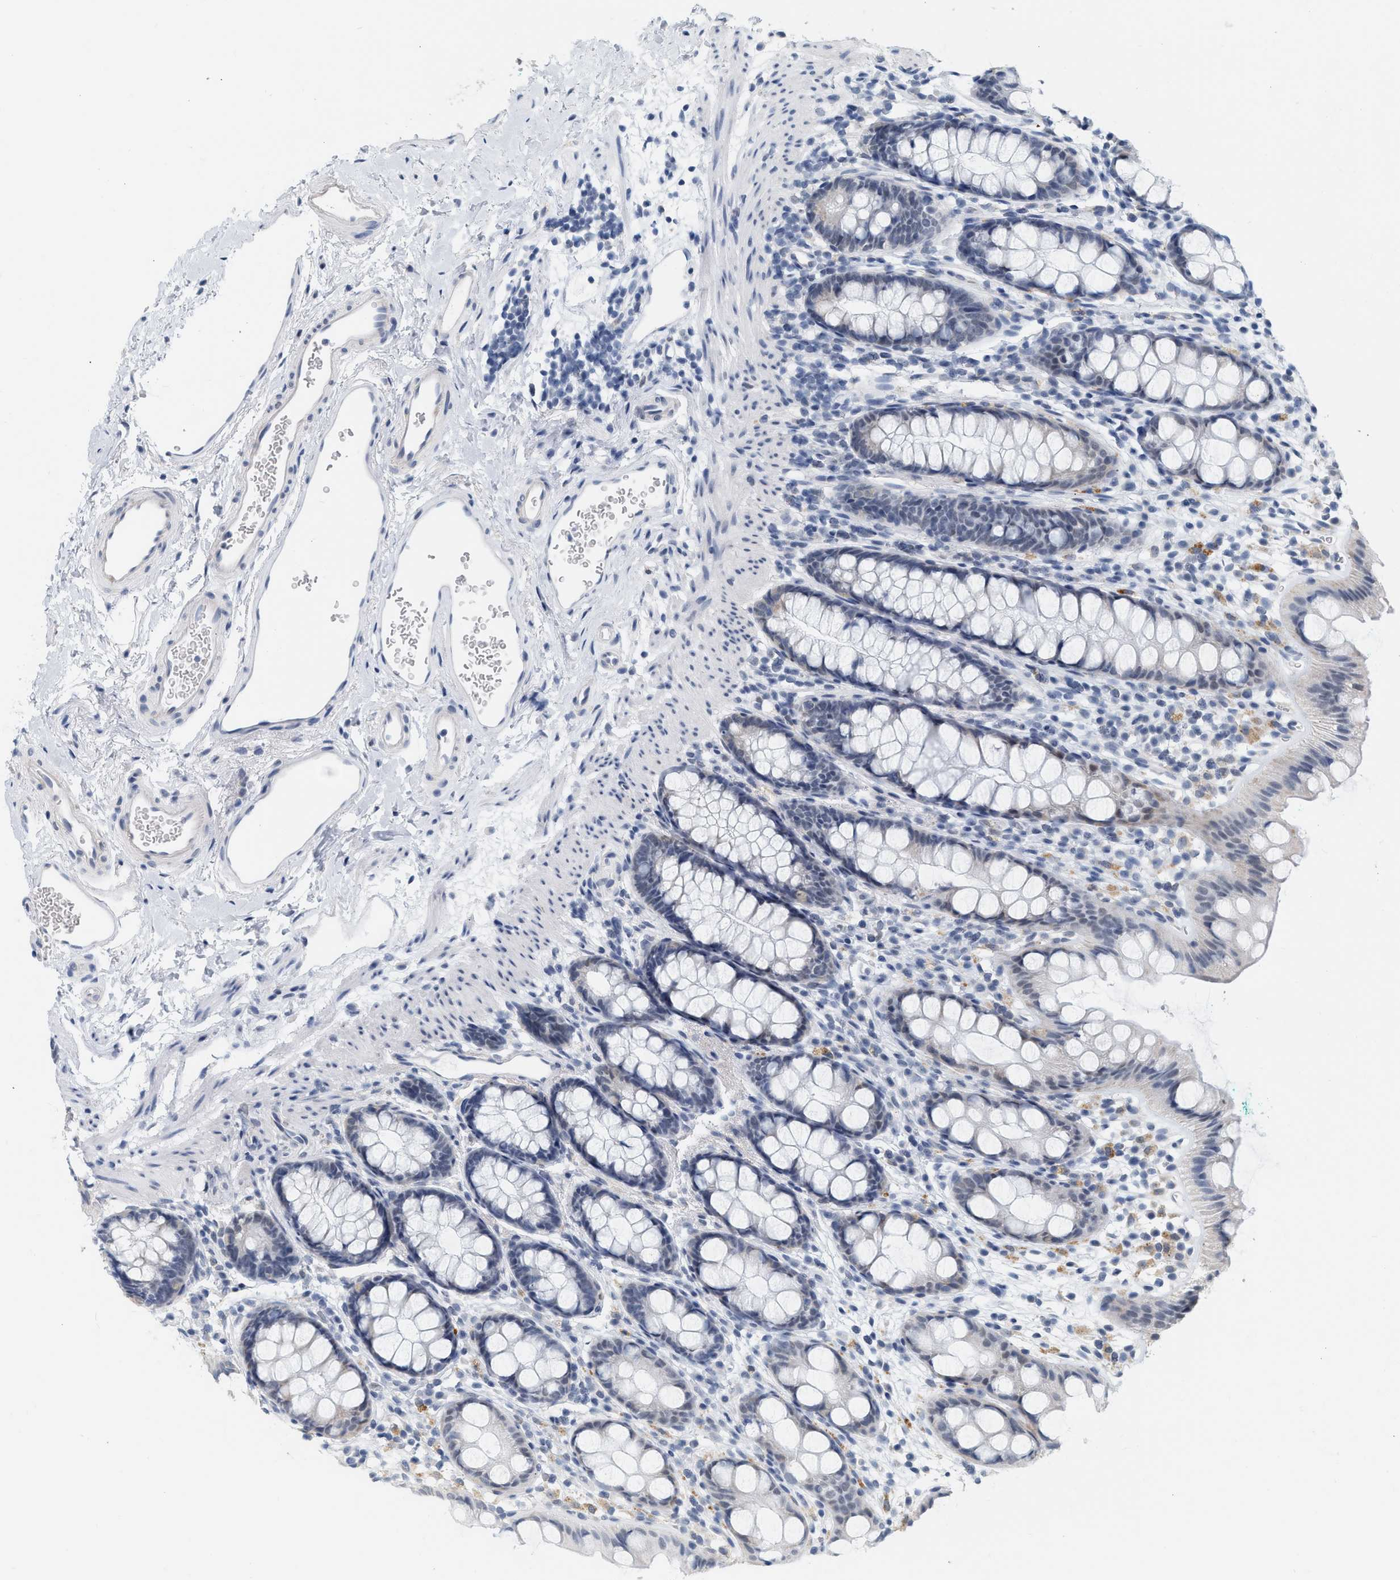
{"staining": {"intensity": "negative", "quantity": "none", "location": "none"}, "tissue": "rectum", "cell_type": "Glandular cells", "image_type": "normal", "snomed": [{"axis": "morphology", "description": "Normal tissue, NOS"}, {"axis": "topography", "description": "Rectum"}], "caption": "A histopathology image of rectum stained for a protein reveals no brown staining in glandular cells. (DAB (3,3'-diaminobenzidine) IHC with hematoxylin counter stain).", "gene": "XIRP1", "patient": {"sex": "female", "age": 65}}